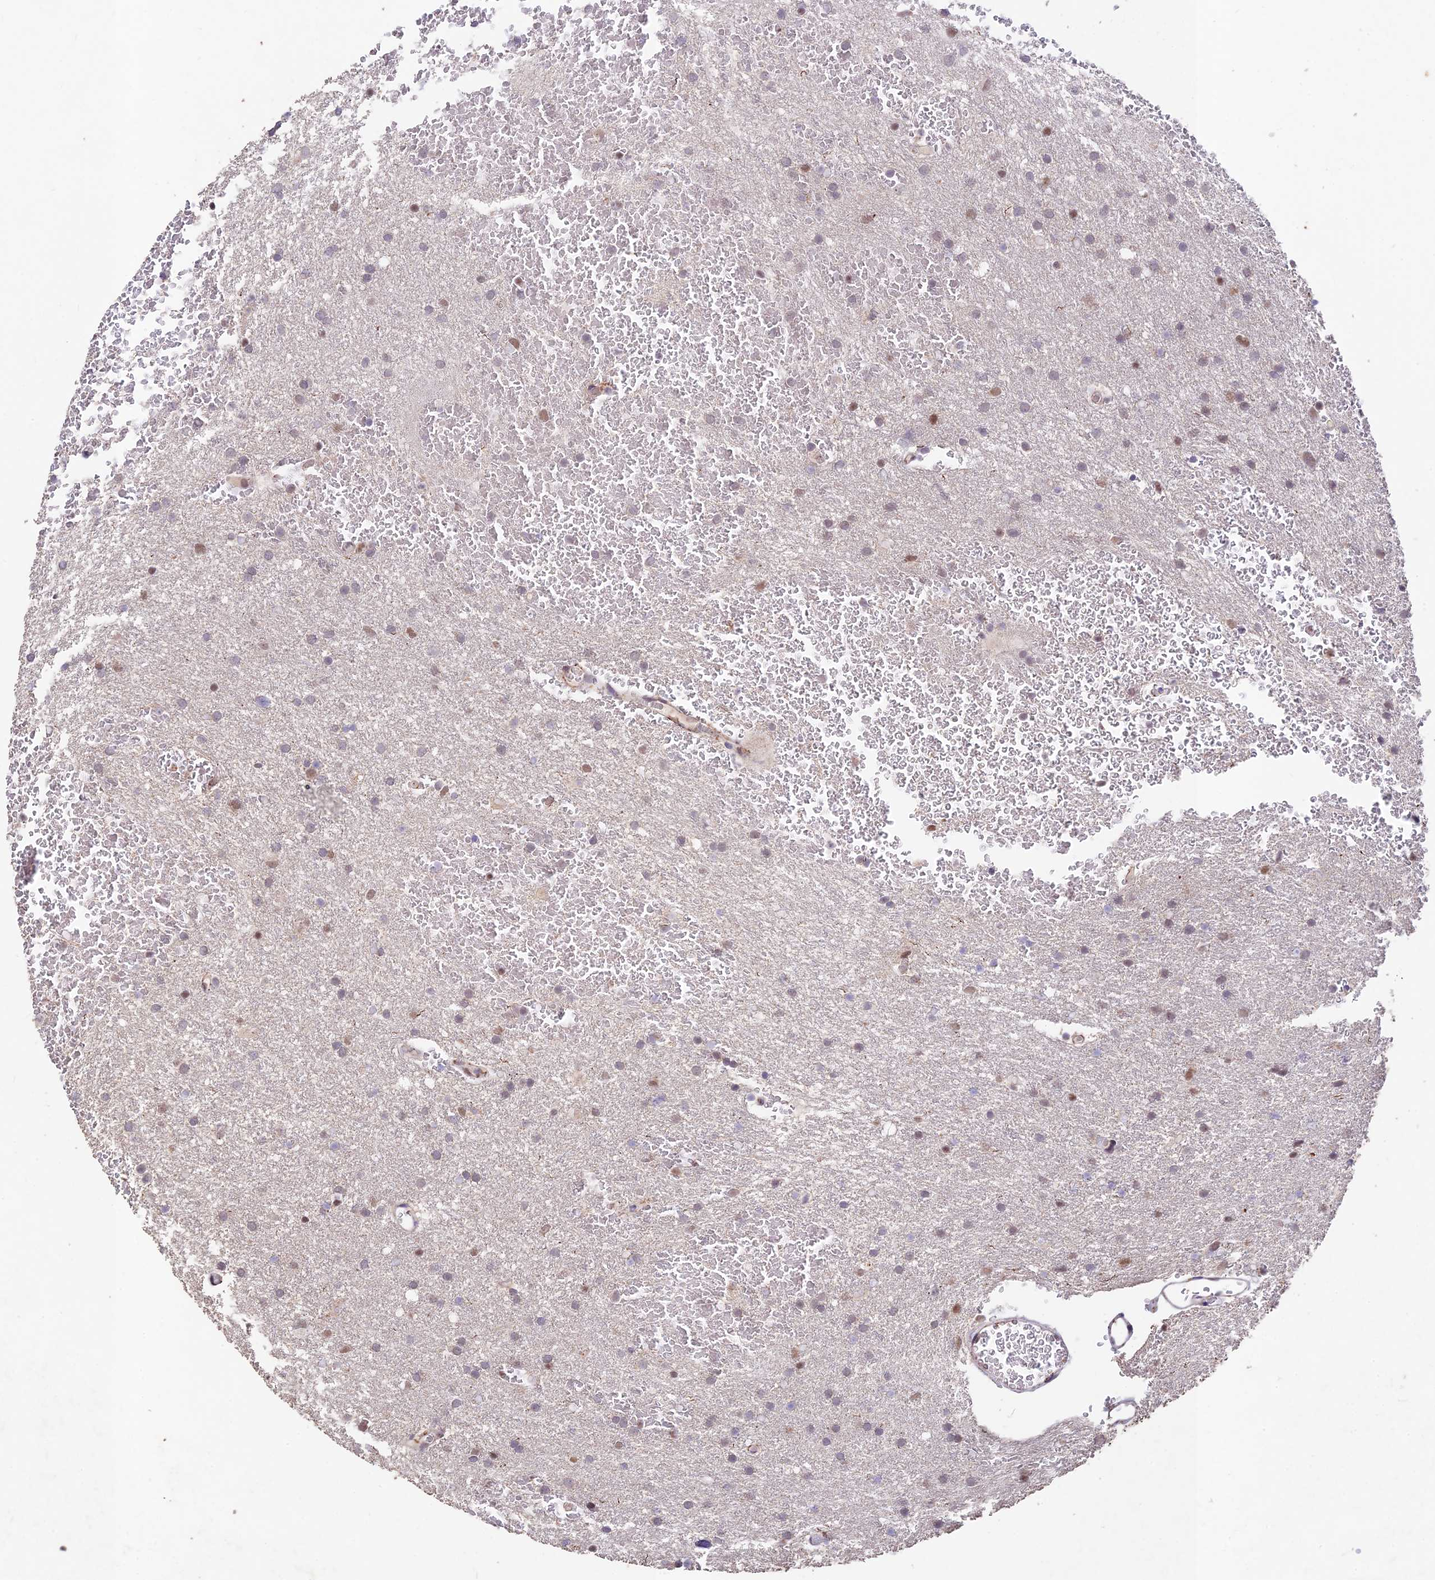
{"staining": {"intensity": "moderate", "quantity": "<25%", "location": "nuclear"}, "tissue": "glioma", "cell_type": "Tumor cells", "image_type": "cancer", "snomed": [{"axis": "morphology", "description": "Glioma, malignant, High grade"}, {"axis": "topography", "description": "Cerebral cortex"}], "caption": "Protein expression analysis of malignant glioma (high-grade) displays moderate nuclear positivity in about <25% of tumor cells.", "gene": "RAVER1", "patient": {"sex": "female", "age": 36}}